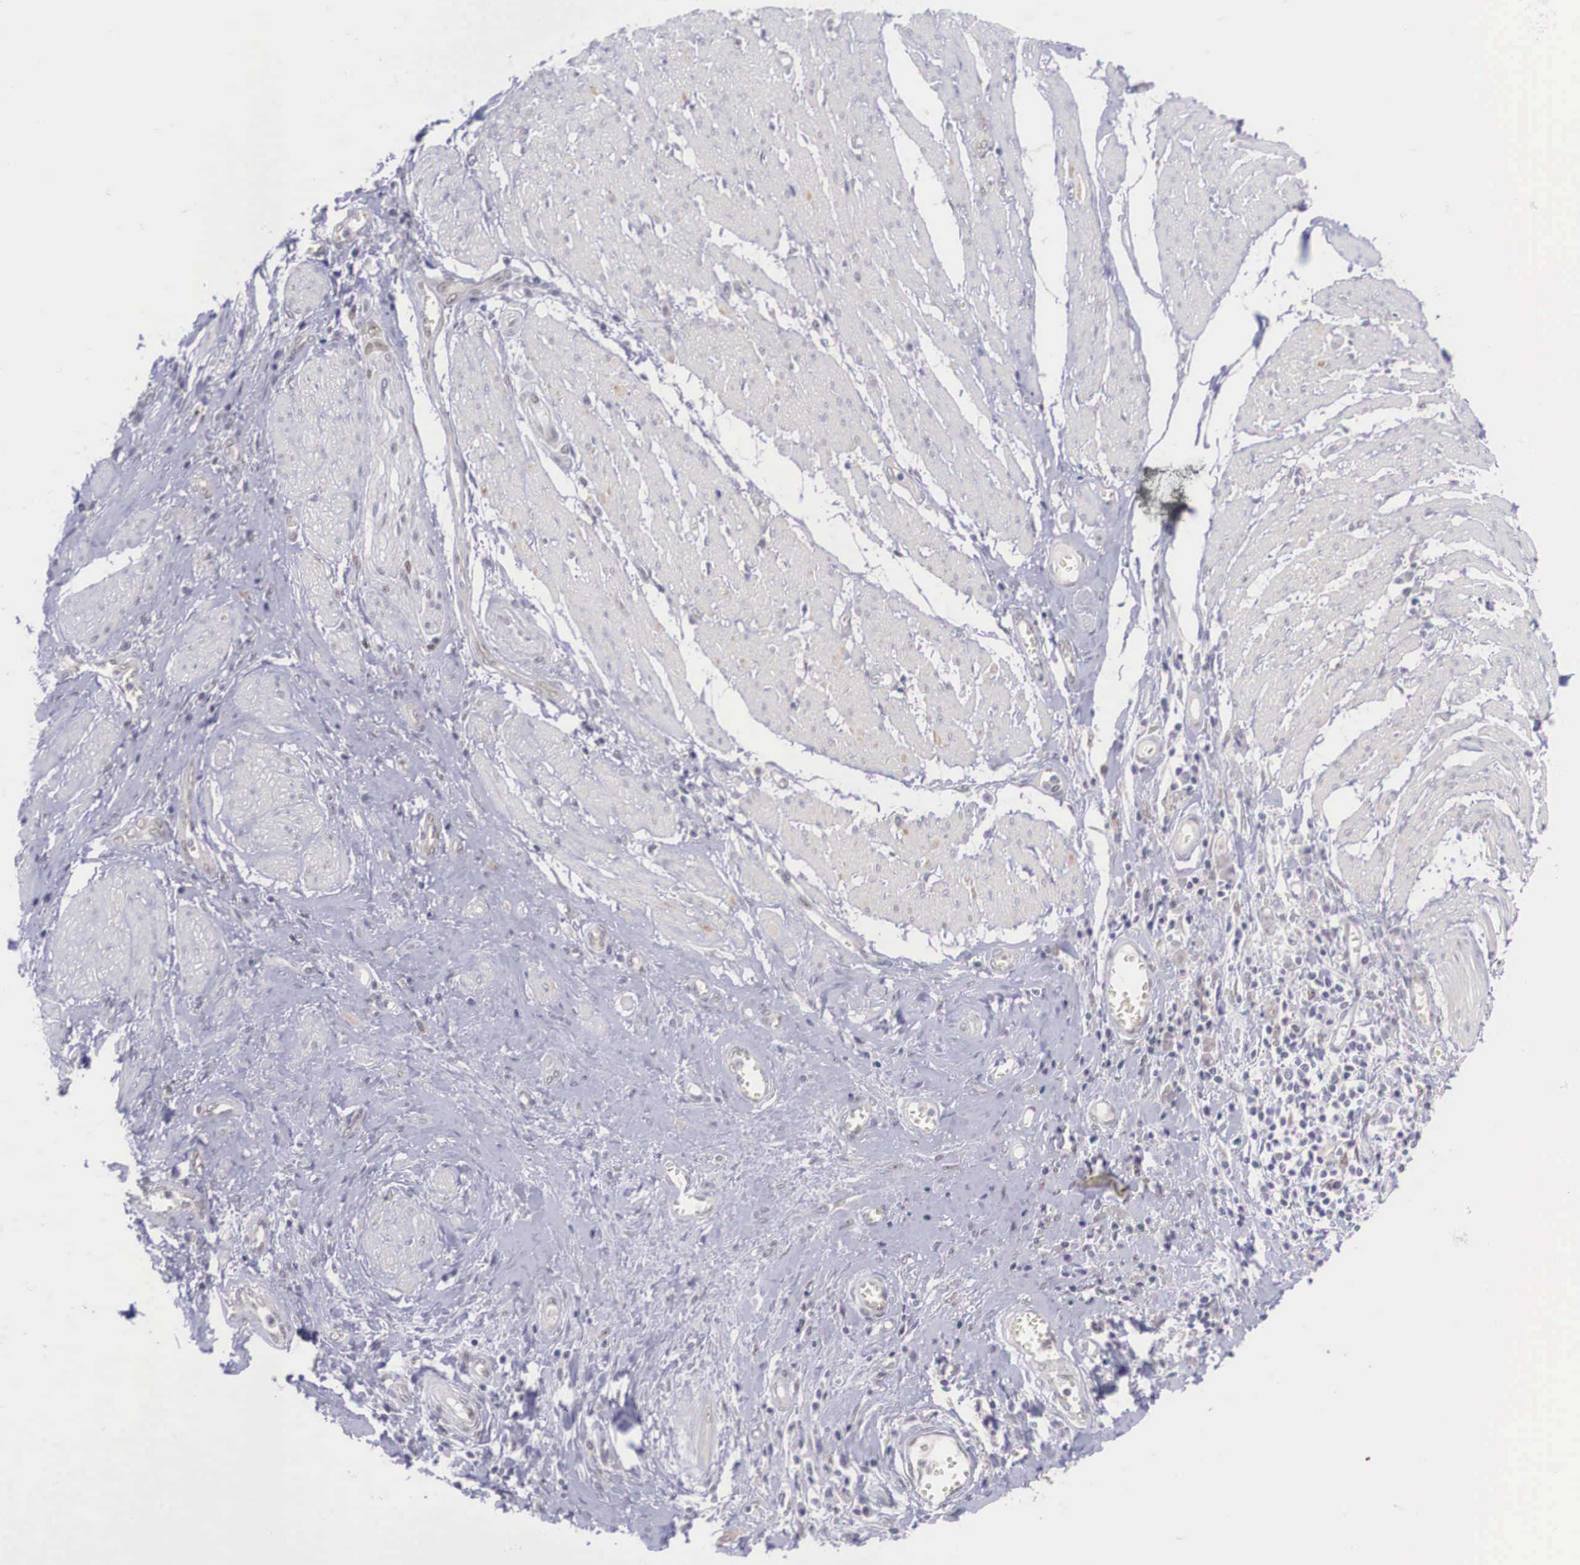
{"staining": {"intensity": "weak", "quantity": "25%-75%", "location": "cytoplasmic/membranous"}, "tissue": "pancreatic cancer", "cell_type": "Tumor cells", "image_type": "cancer", "snomed": [{"axis": "morphology", "description": "Adenocarcinoma, NOS"}, {"axis": "topography", "description": "Pancreas"}], "caption": "About 25%-75% of tumor cells in human pancreatic cancer (adenocarcinoma) exhibit weak cytoplasmic/membranous protein positivity as visualized by brown immunohistochemical staining.", "gene": "NINL", "patient": {"sex": "female", "age": 70}}